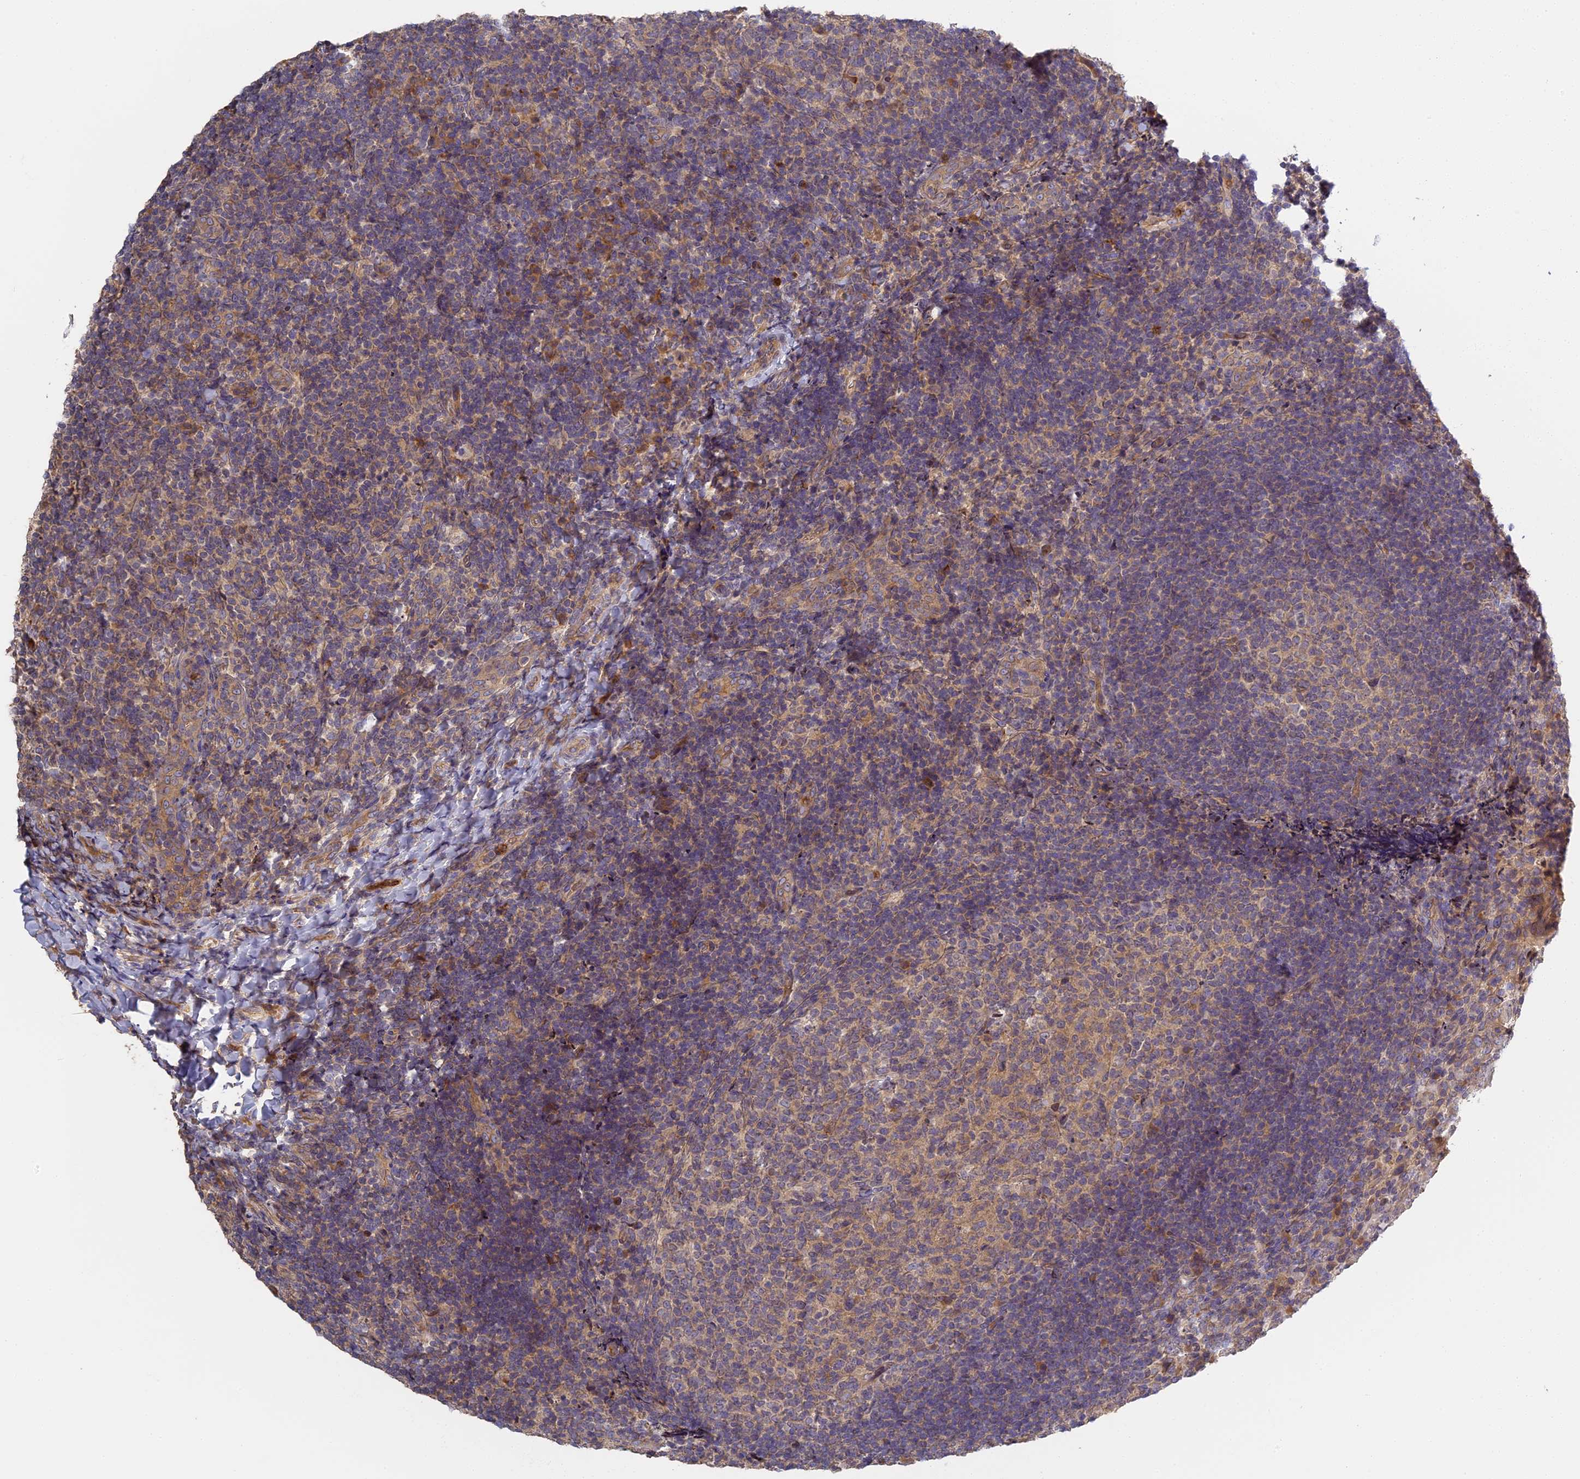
{"staining": {"intensity": "weak", "quantity": "25%-75%", "location": "cytoplasmic/membranous"}, "tissue": "tonsil", "cell_type": "Germinal center cells", "image_type": "normal", "snomed": [{"axis": "morphology", "description": "Normal tissue, NOS"}, {"axis": "topography", "description": "Tonsil"}], "caption": "Immunohistochemistry (IHC) of normal tonsil shows low levels of weak cytoplasmic/membranous positivity in approximately 25%-75% of germinal center cells.", "gene": "AP4E1", "patient": {"sex": "female", "age": 10}}